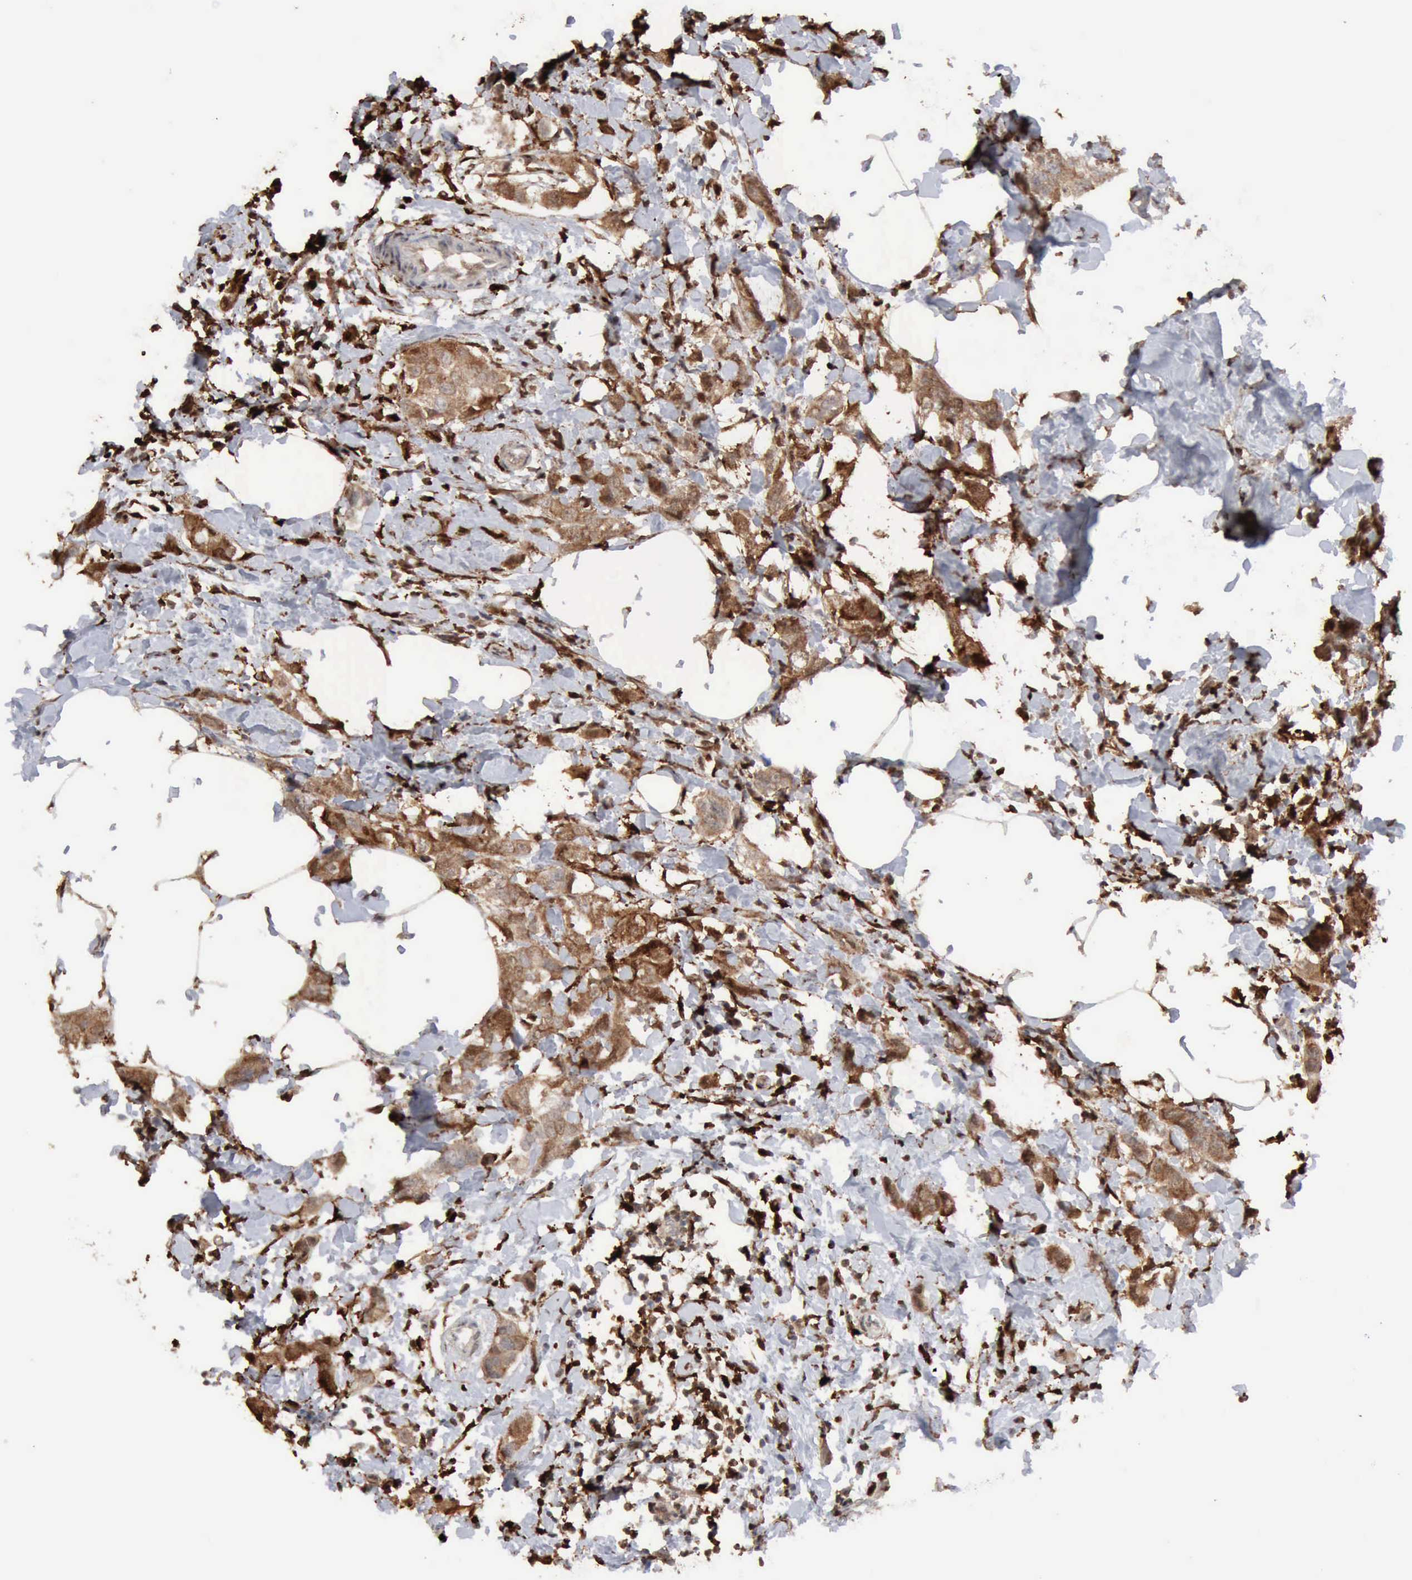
{"staining": {"intensity": "weak", "quantity": "25%-75%", "location": "cytoplasmic/membranous"}, "tissue": "breast cancer", "cell_type": "Tumor cells", "image_type": "cancer", "snomed": [{"axis": "morphology", "description": "Normal tissue, NOS"}, {"axis": "morphology", "description": "Duct carcinoma"}, {"axis": "topography", "description": "Breast"}], "caption": "A micrograph showing weak cytoplasmic/membranous staining in about 25%-75% of tumor cells in breast invasive ductal carcinoma, as visualized by brown immunohistochemical staining.", "gene": "STAT1", "patient": {"sex": "female", "age": 50}}